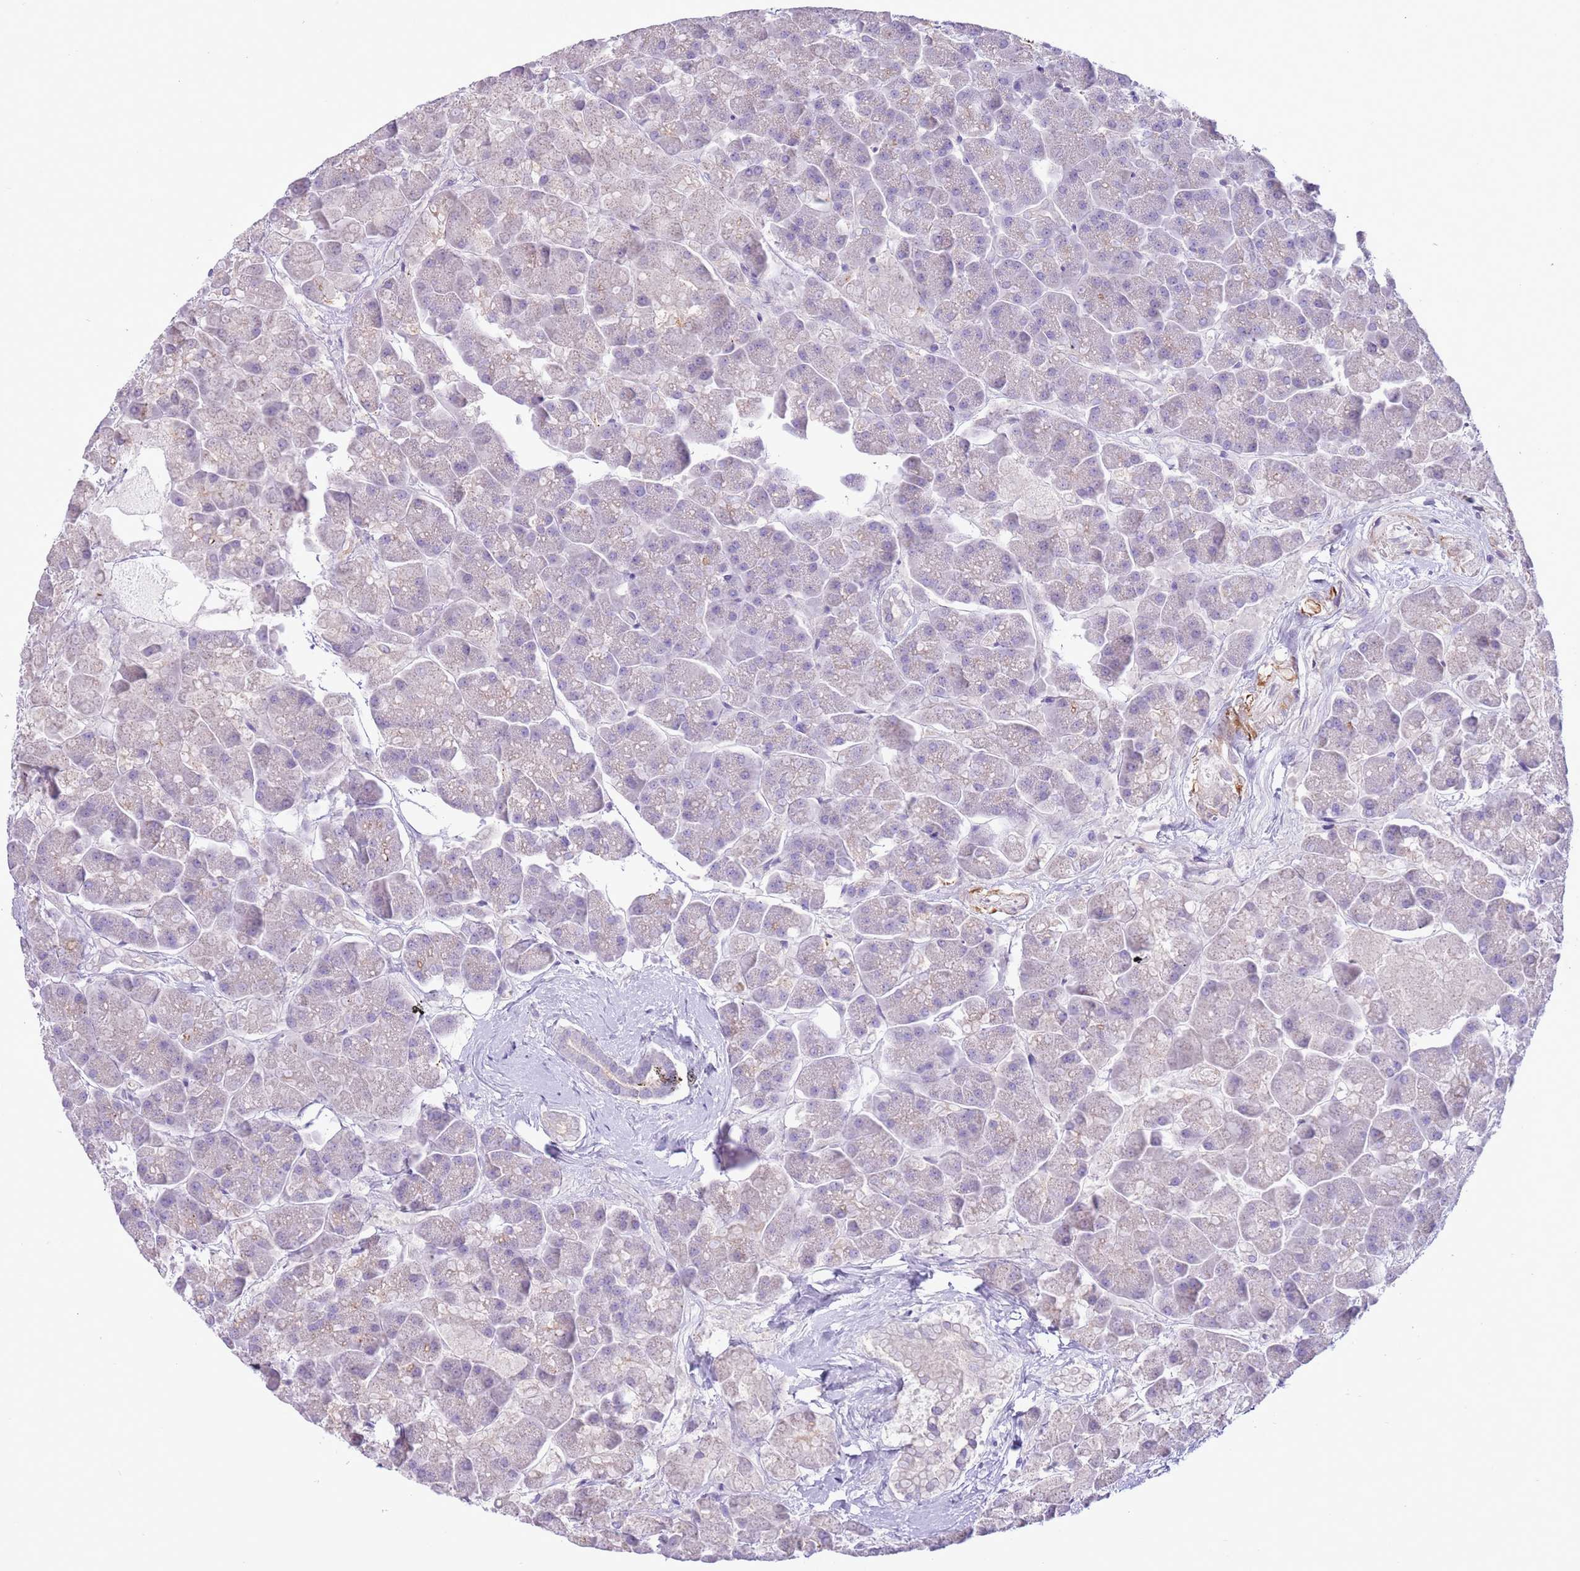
{"staining": {"intensity": "negative", "quantity": "none", "location": "none"}, "tissue": "pancreas", "cell_type": "Exocrine glandular cells", "image_type": "normal", "snomed": [{"axis": "morphology", "description": "Normal tissue, NOS"}, {"axis": "topography", "description": "Pancreas"}, {"axis": "topography", "description": "Peripheral nerve tissue"}], "caption": "Human pancreas stained for a protein using IHC reveals no staining in exocrine glandular cells.", "gene": "ZNF697", "patient": {"sex": "male", "age": 54}}